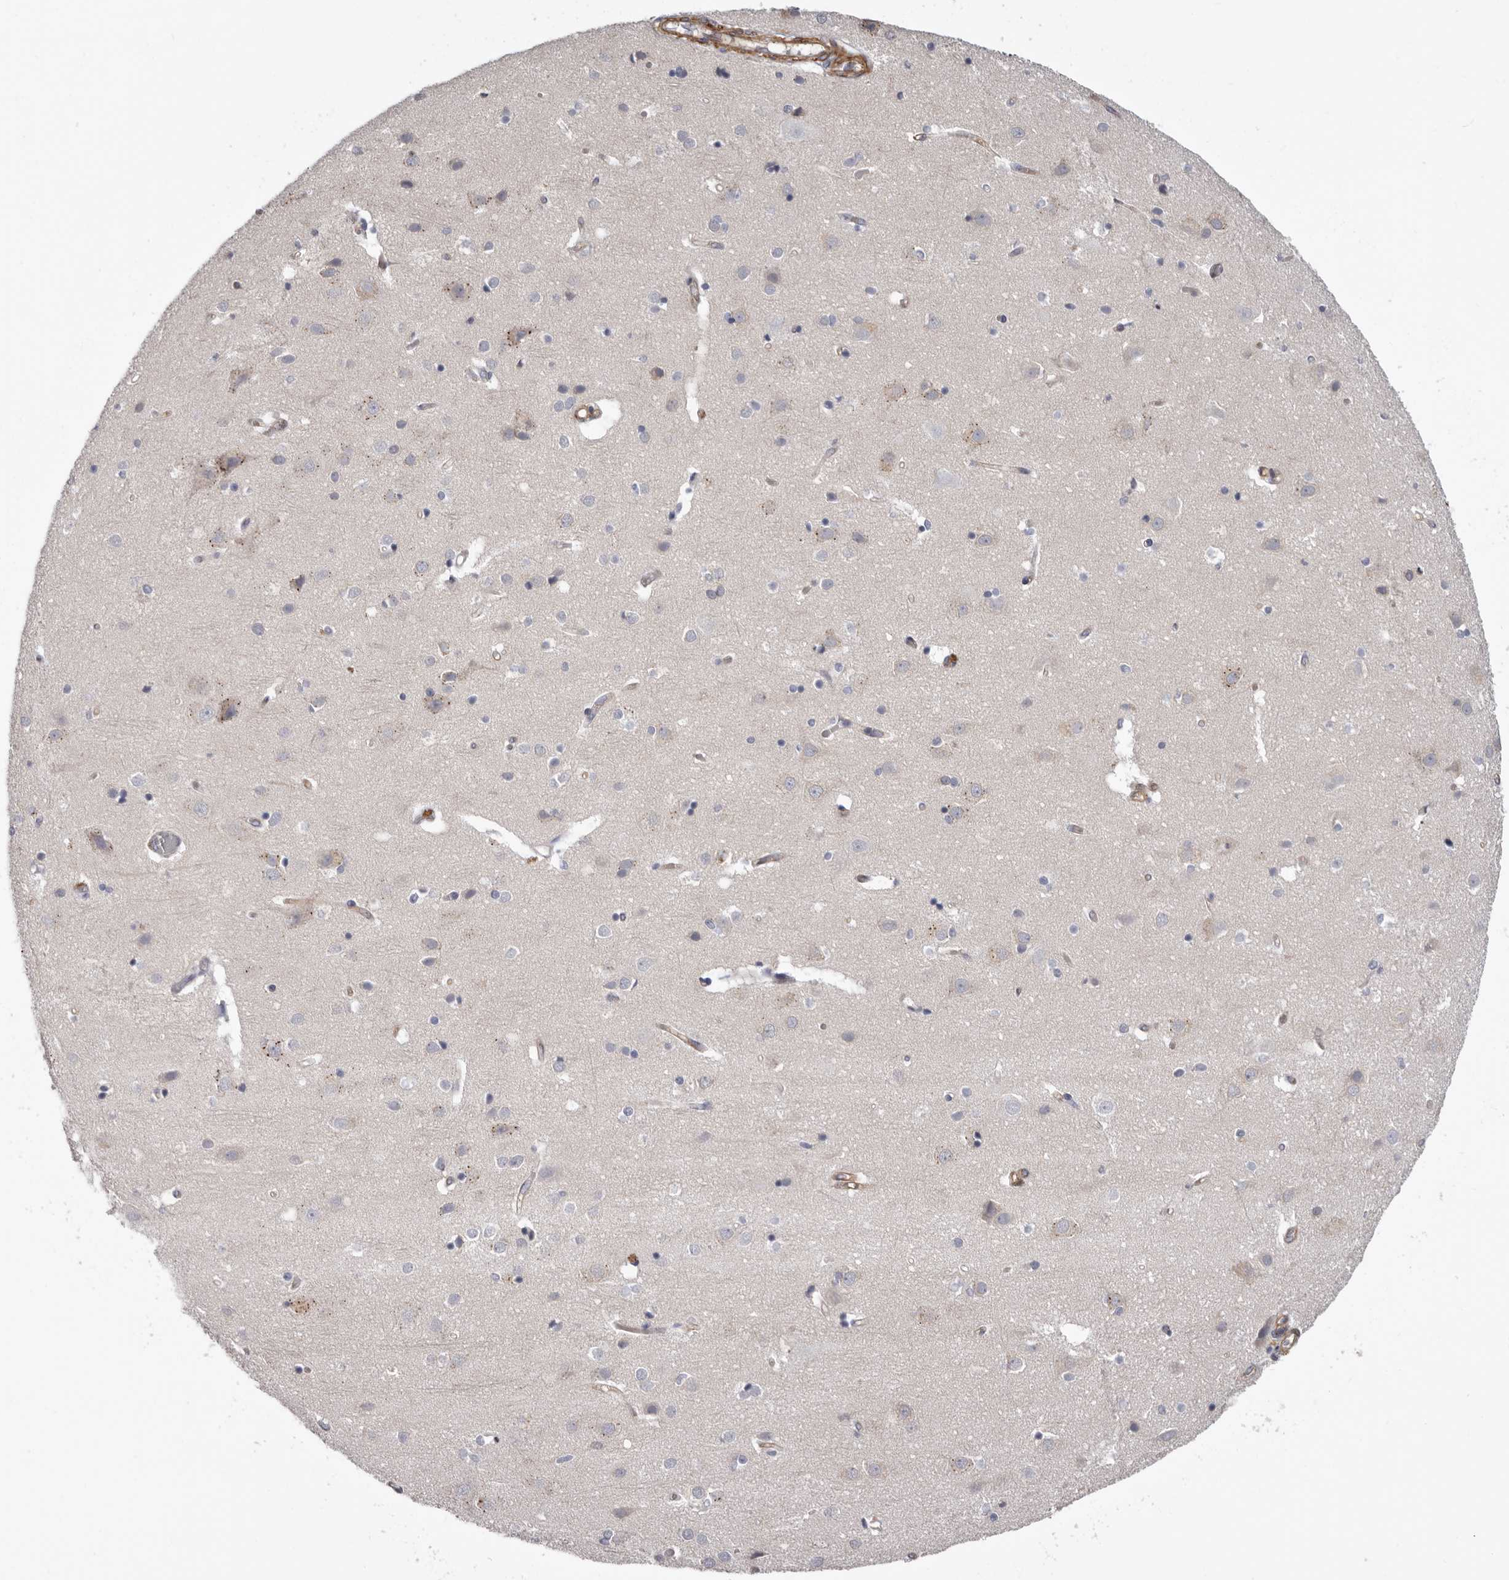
{"staining": {"intensity": "moderate", "quantity": "<25%", "location": "cytoplasmic/membranous"}, "tissue": "cerebral cortex", "cell_type": "Endothelial cells", "image_type": "normal", "snomed": [{"axis": "morphology", "description": "Normal tissue, NOS"}, {"axis": "topography", "description": "Cerebral cortex"}], "caption": "Brown immunohistochemical staining in unremarkable human cerebral cortex demonstrates moderate cytoplasmic/membranous expression in approximately <25% of endothelial cells. Using DAB (brown) and hematoxylin (blue) stains, captured at high magnification using brightfield microscopy.", "gene": "ADGRL4", "patient": {"sex": "male", "age": 54}}